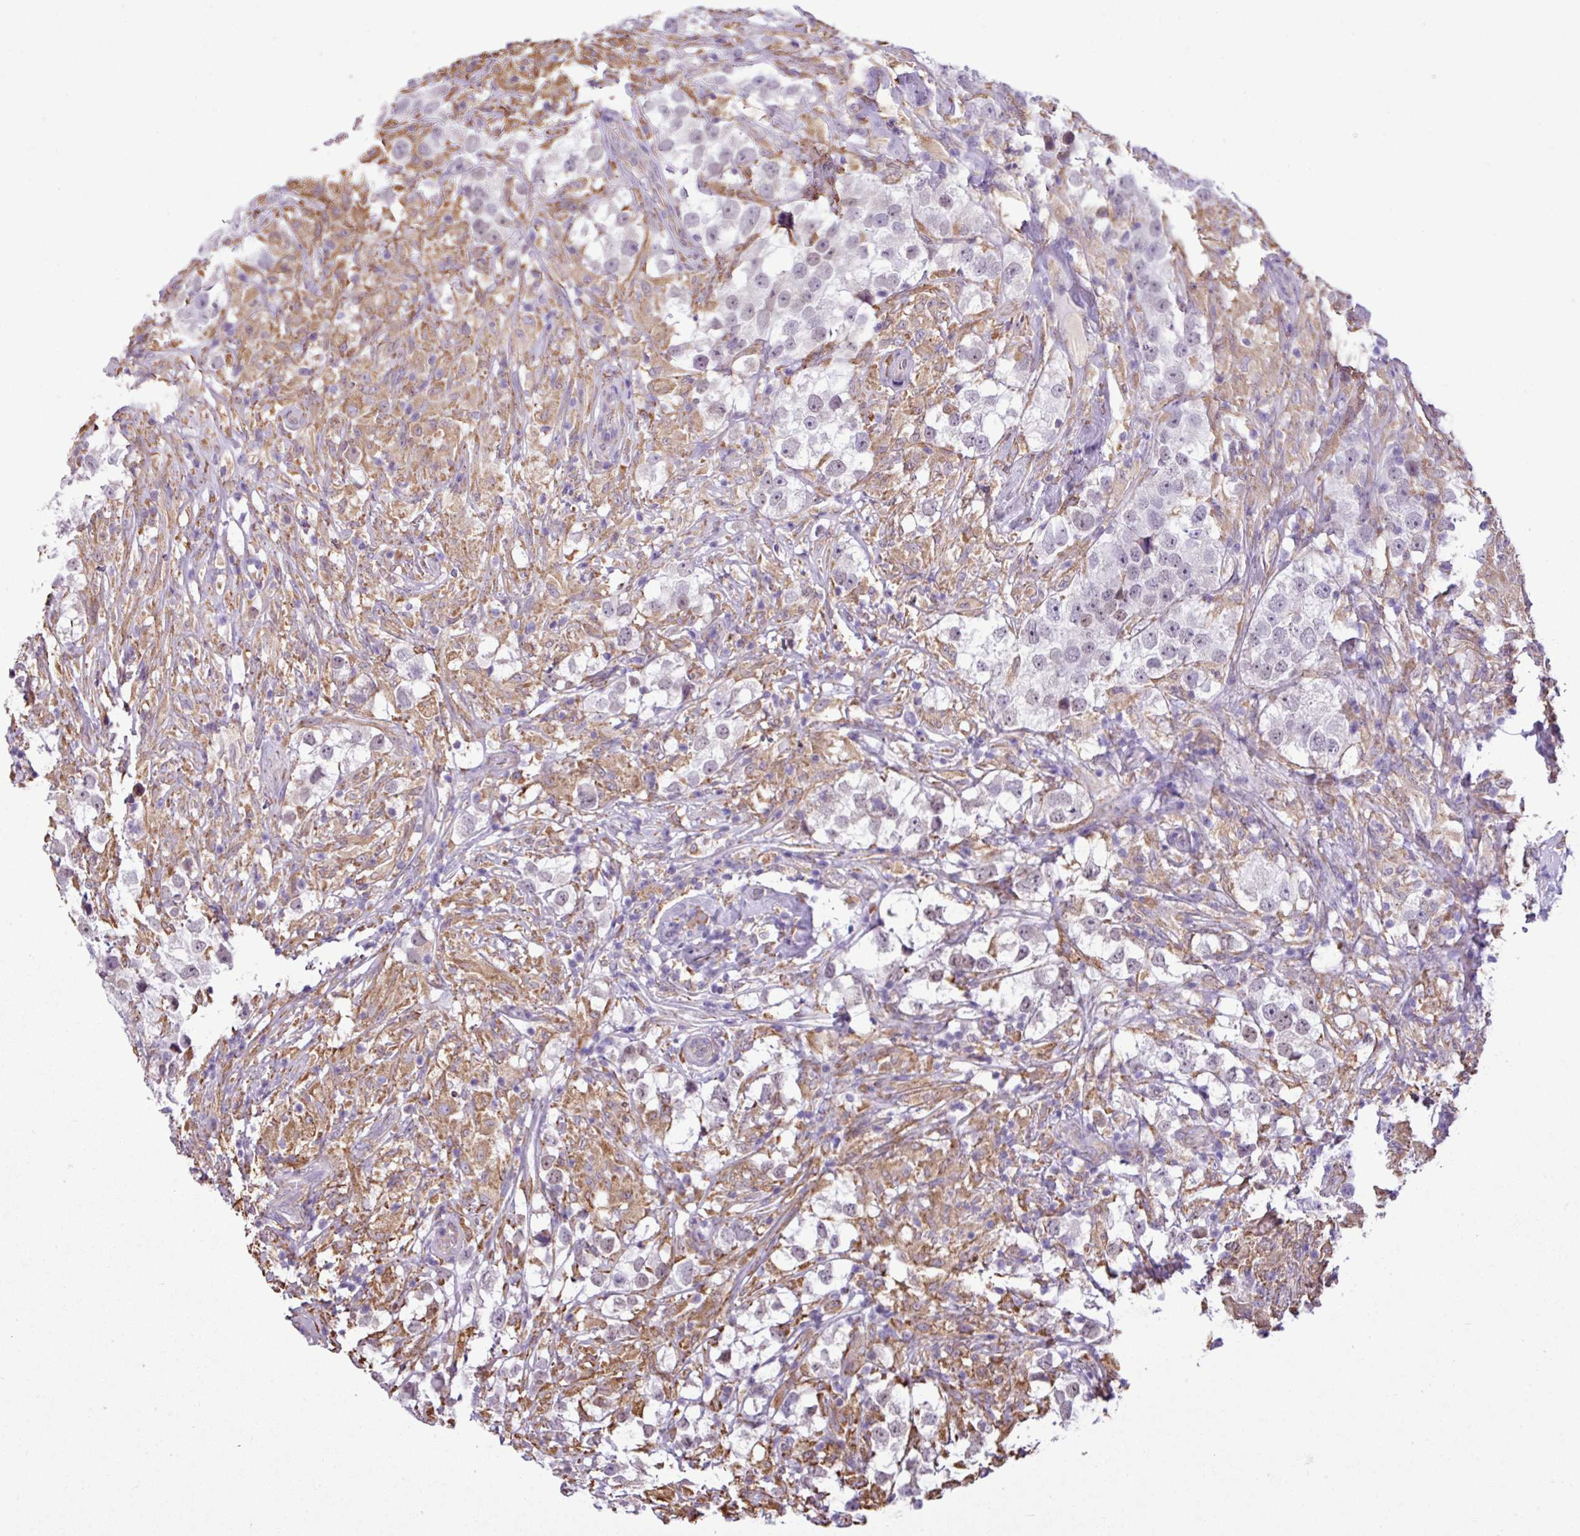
{"staining": {"intensity": "negative", "quantity": "none", "location": "none"}, "tissue": "testis cancer", "cell_type": "Tumor cells", "image_type": "cancer", "snomed": [{"axis": "morphology", "description": "Seminoma, NOS"}, {"axis": "topography", "description": "Testis"}], "caption": "DAB immunohistochemical staining of human seminoma (testis) displays no significant staining in tumor cells.", "gene": "ZSCAN5A", "patient": {"sex": "male", "age": 46}}